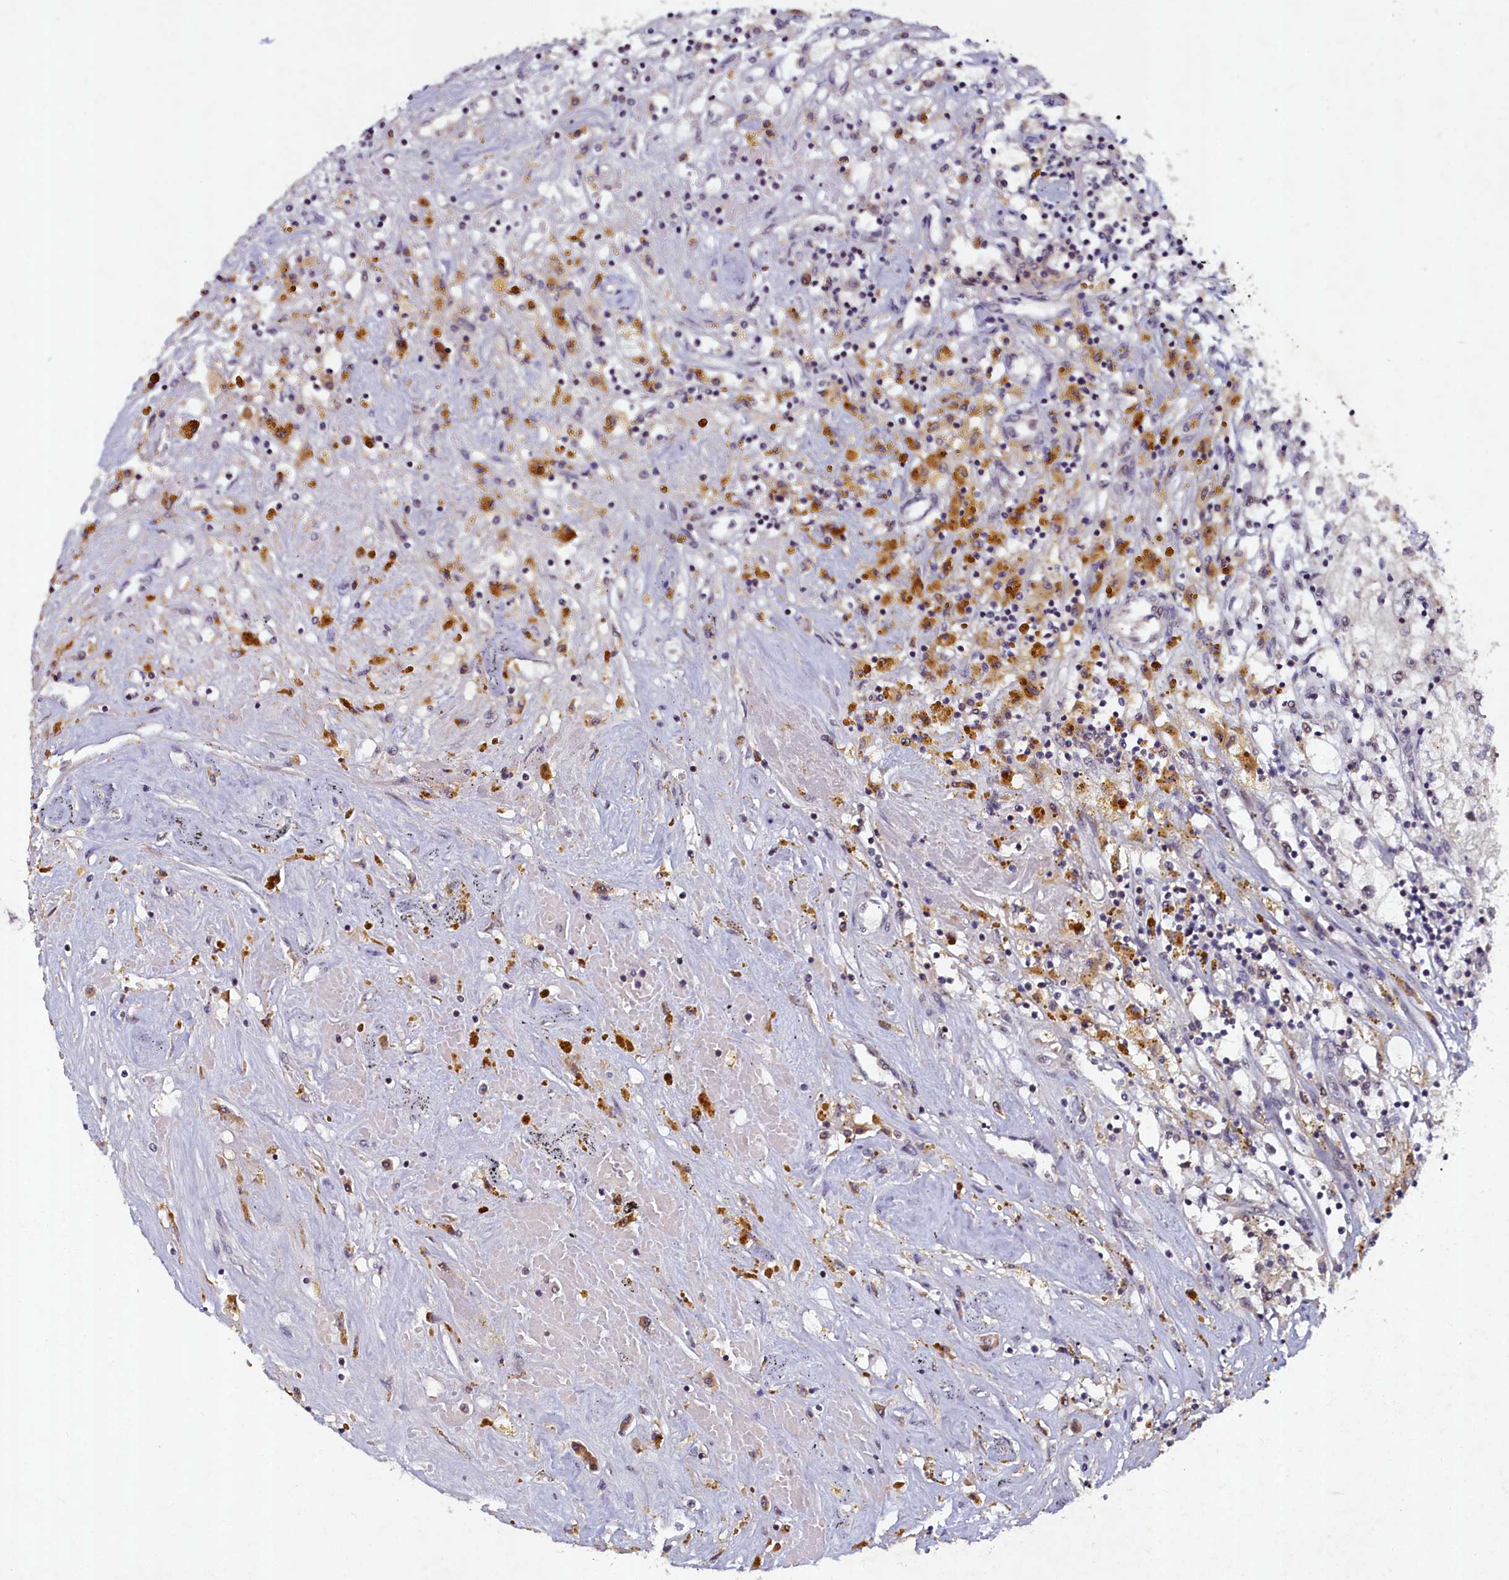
{"staining": {"intensity": "negative", "quantity": "none", "location": "none"}, "tissue": "renal cancer", "cell_type": "Tumor cells", "image_type": "cancer", "snomed": [{"axis": "morphology", "description": "Adenocarcinoma, NOS"}, {"axis": "topography", "description": "Kidney"}], "caption": "This is an immunohistochemistry (IHC) histopathology image of human renal cancer (adenocarcinoma). There is no positivity in tumor cells.", "gene": "LATS2", "patient": {"sex": "male", "age": 56}}